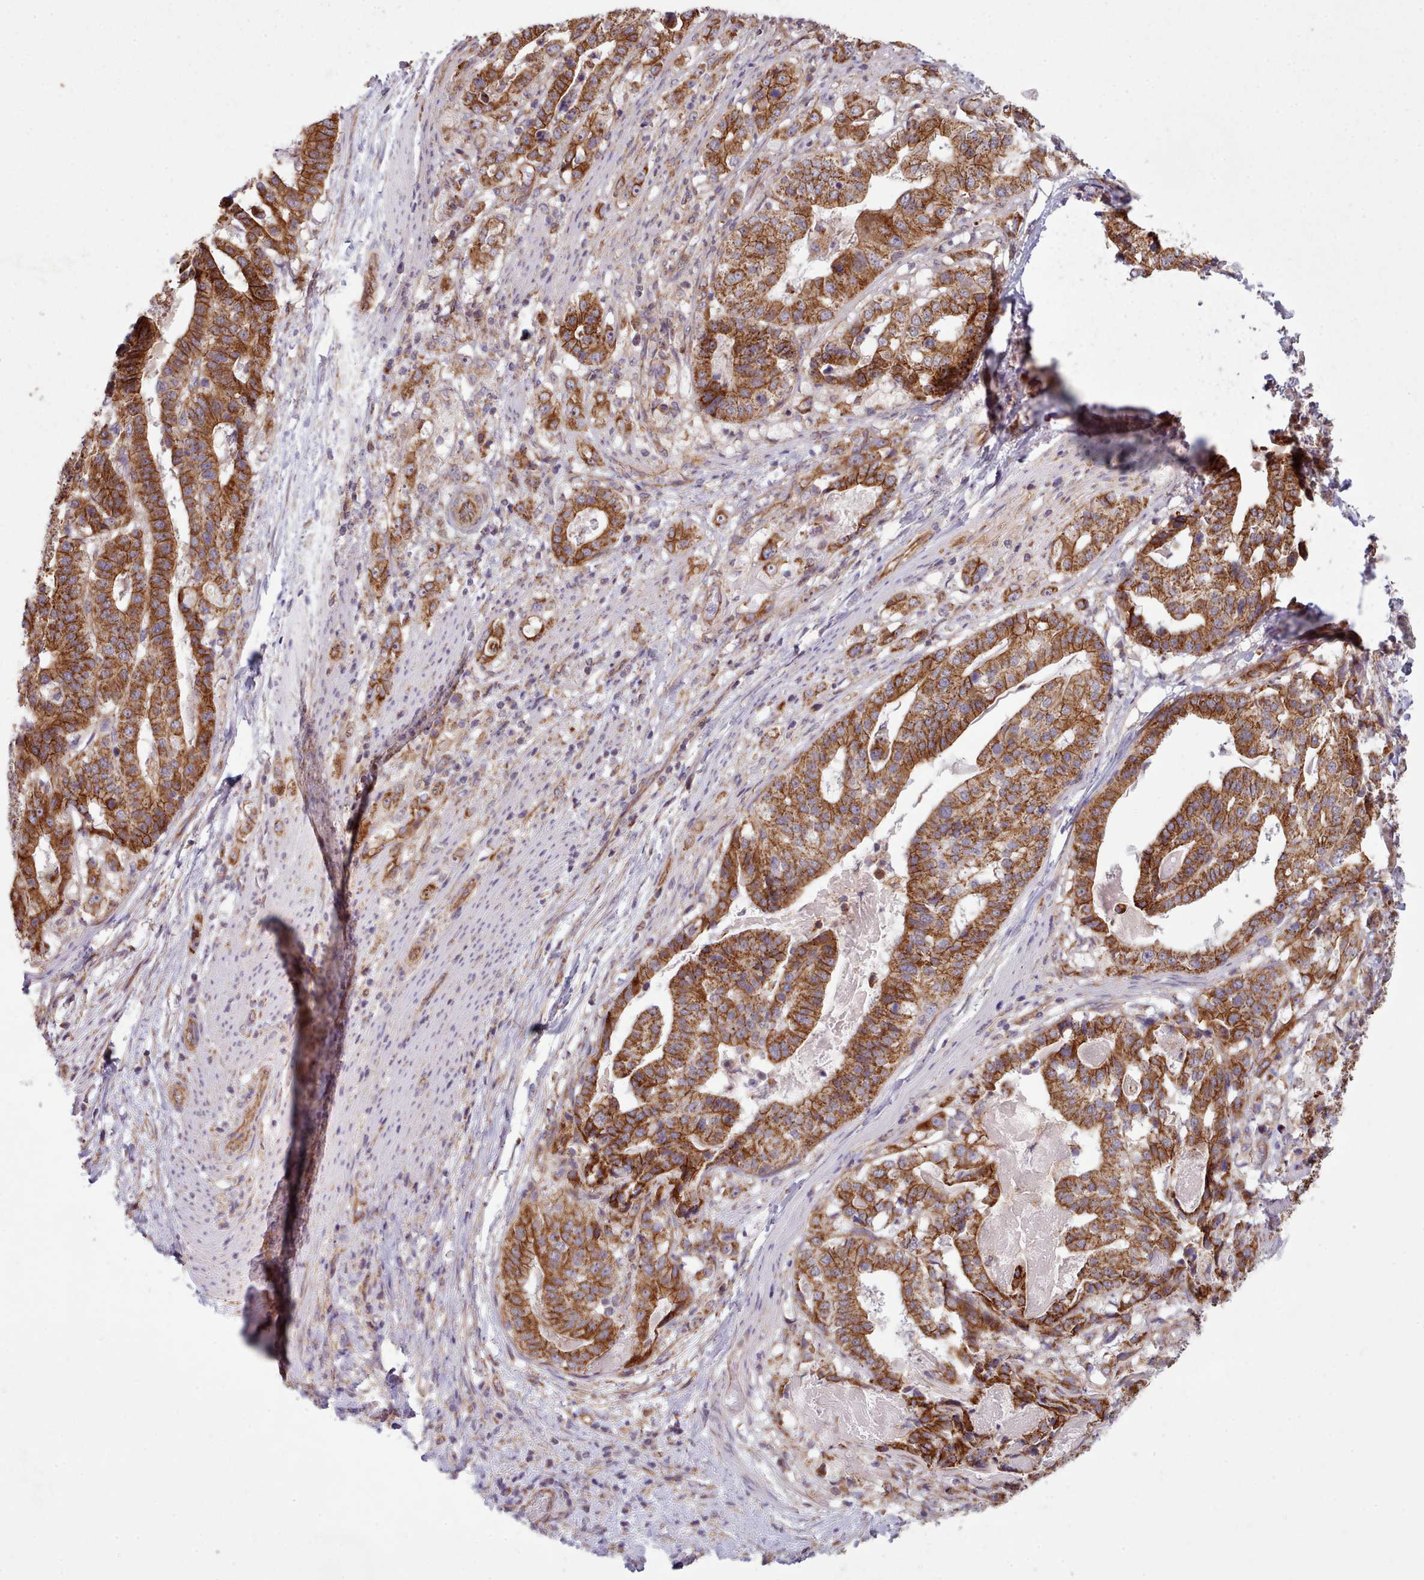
{"staining": {"intensity": "strong", "quantity": ">75%", "location": "cytoplasmic/membranous"}, "tissue": "stomach cancer", "cell_type": "Tumor cells", "image_type": "cancer", "snomed": [{"axis": "morphology", "description": "Adenocarcinoma, NOS"}, {"axis": "topography", "description": "Stomach"}], "caption": "There is high levels of strong cytoplasmic/membranous expression in tumor cells of stomach adenocarcinoma, as demonstrated by immunohistochemical staining (brown color).", "gene": "MRPL46", "patient": {"sex": "male", "age": 48}}